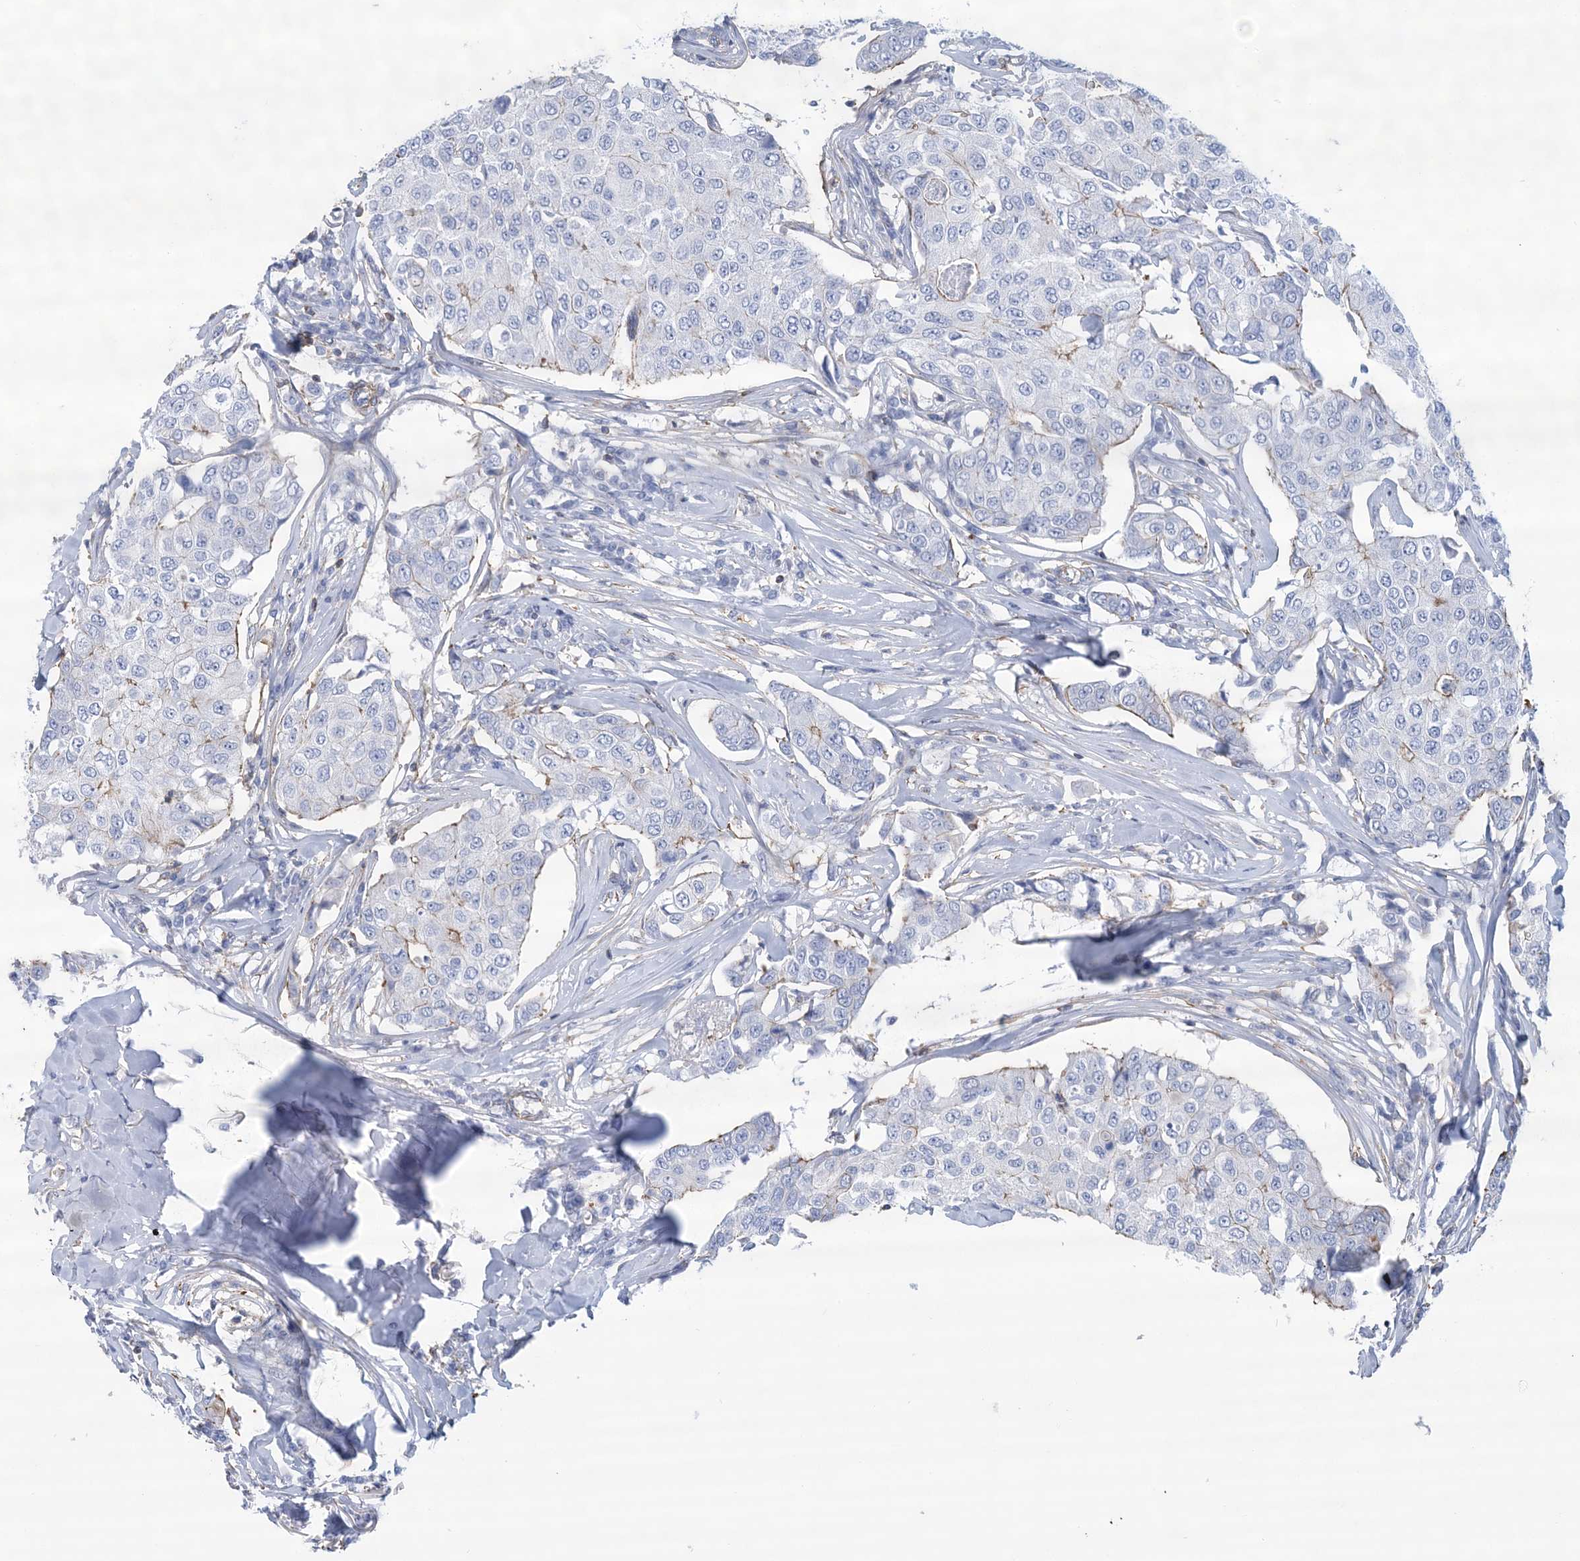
{"staining": {"intensity": "moderate", "quantity": "<25%", "location": "cytoplasmic/membranous"}, "tissue": "breast cancer", "cell_type": "Tumor cells", "image_type": "cancer", "snomed": [{"axis": "morphology", "description": "Duct carcinoma"}, {"axis": "topography", "description": "Breast"}], "caption": "Breast cancer (infiltrating ductal carcinoma) stained with a protein marker reveals moderate staining in tumor cells.", "gene": "C11orf21", "patient": {"sex": "female", "age": 80}}